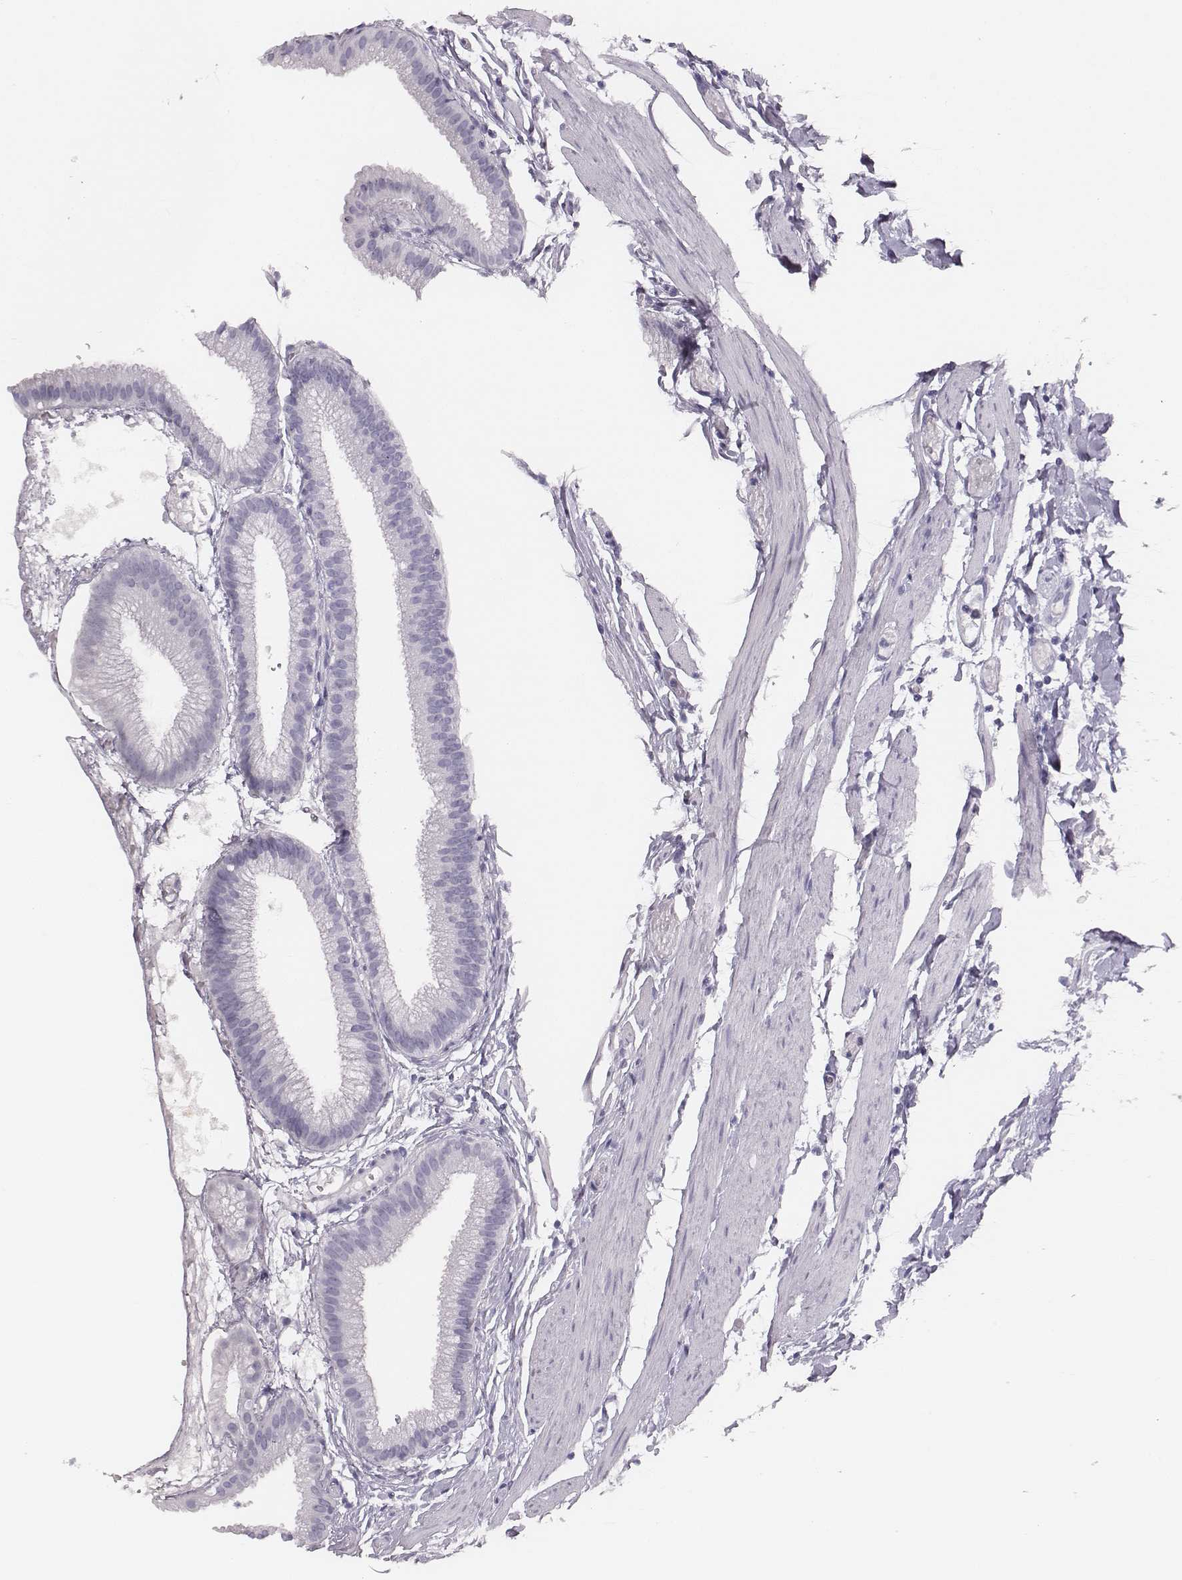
{"staining": {"intensity": "negative", "quantity": "none", "location": "none"}, "tissue": "gallbladder", "cell_type": "Glandular cells", "image_type": "normal", "snomed": [{"axis": "morphology", "description": "Normal tissue, NOS"}, {"axis": "topography", "description": "Gallbladder"}], "caption": "Immunohistochemistry (IHC) image of benign gallbladder stained for a protein (brown), which shows no staining in glandular cells.", "gene": "H1", "patient": {"sex": "female", "age": 45}}